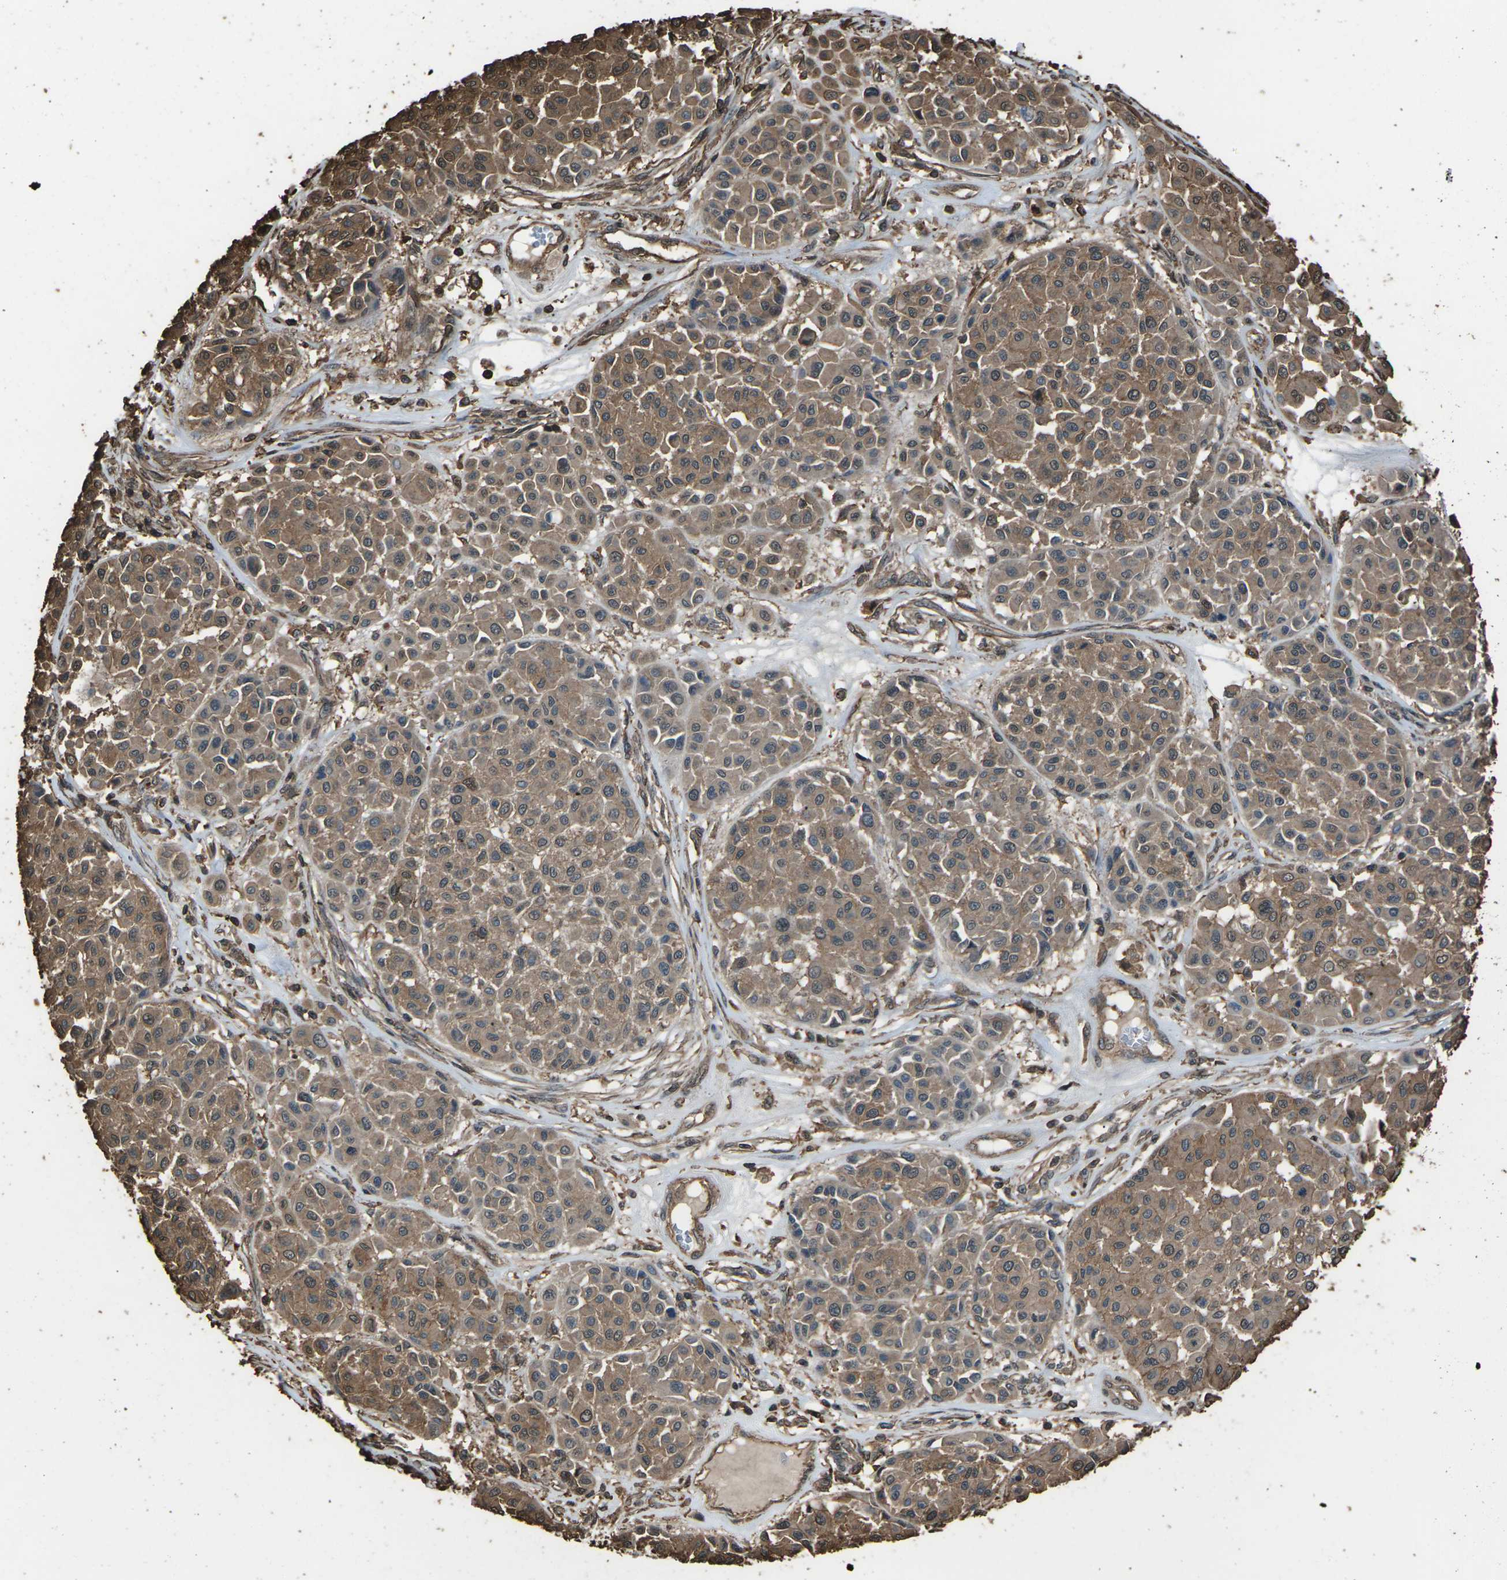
{"staining": {"intensity": "moderate", "quantity": ">75%", "location": "cytoplasmic/membranous"}, "tissue": "melanoma", "cell_type": "Tumor cells", "image_type": "cancer", "snomed": [{"axis": "morphology", "description": "Malignant melanoma, Metastatic site"}, {"axis": "topography", "description": "Soft tissue"}], "caption": "Brown immunohistochemical staining in human melanoma demonstrates moderate cytoplasmic/membranous staining in approximately >75% of tumor cells. Nuclei are stained in blue.", "gene": "DHPS", "patient": {"sex": "male", "age": 41}}